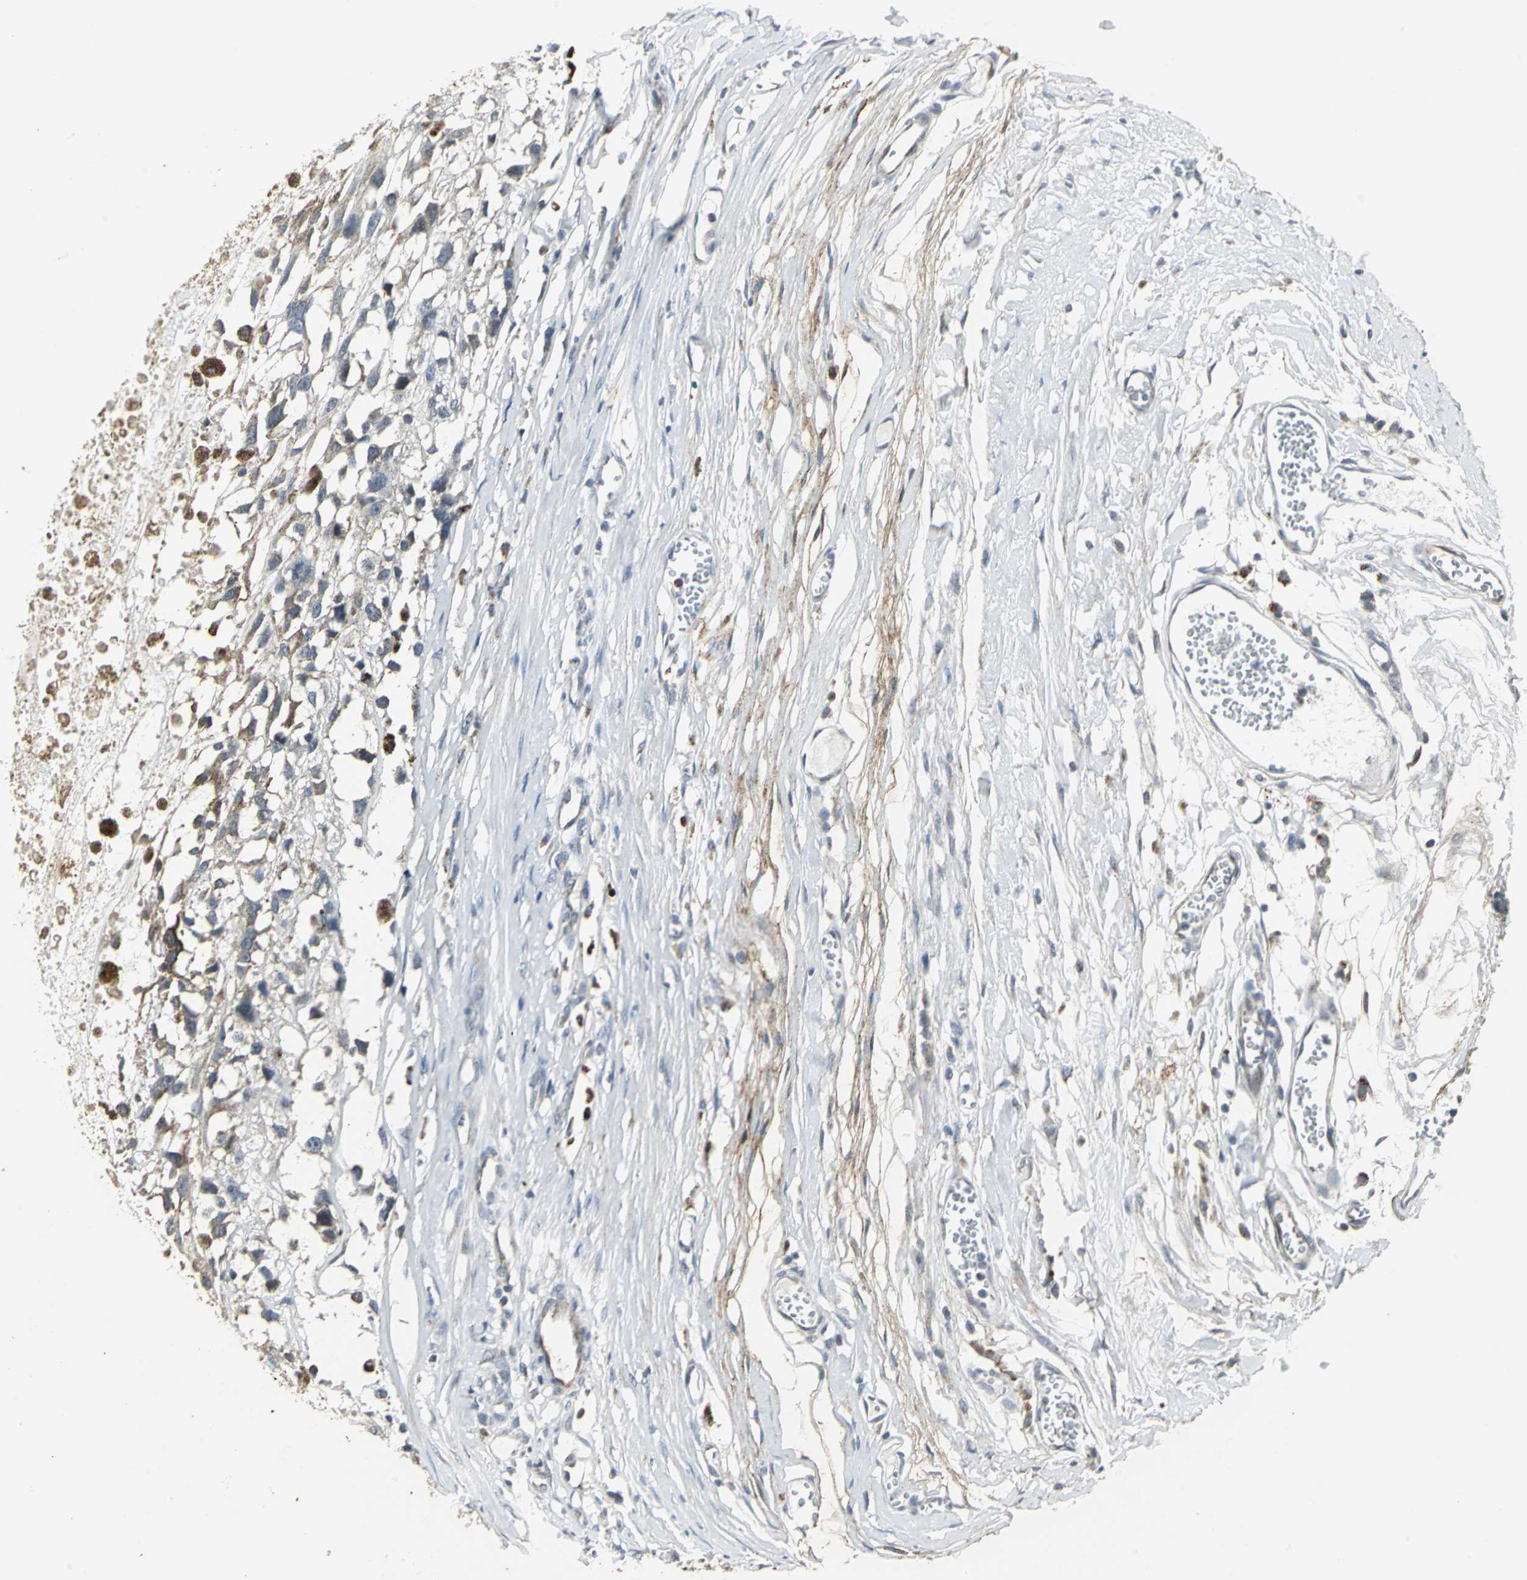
{"staining": {"intensity": "weak", "quantity": "25%-75%", "location": "cytoplasmic/membranous"}, "tissue": "melanoma", "cell_type": "Tumor cells", "image_type": "cancer", "snomed": [{"axis": "morphology", "description": "Malignant melanoma, Metastatic site"}, {"axis": "topography", "description": "Lymph node"}], "caption": "Protein staining of malignant melanoma (metastatic site) tissue reveals weak cytoplasmic/membranous positivity in approximately 25%-75% of tumor cells. (DAB (3,3'-diaminobenzidine) IHC with brightfield microscopy, high magnification).", "gene": "DNAJB4", "patient": {"sex": "male", "age": 59}}